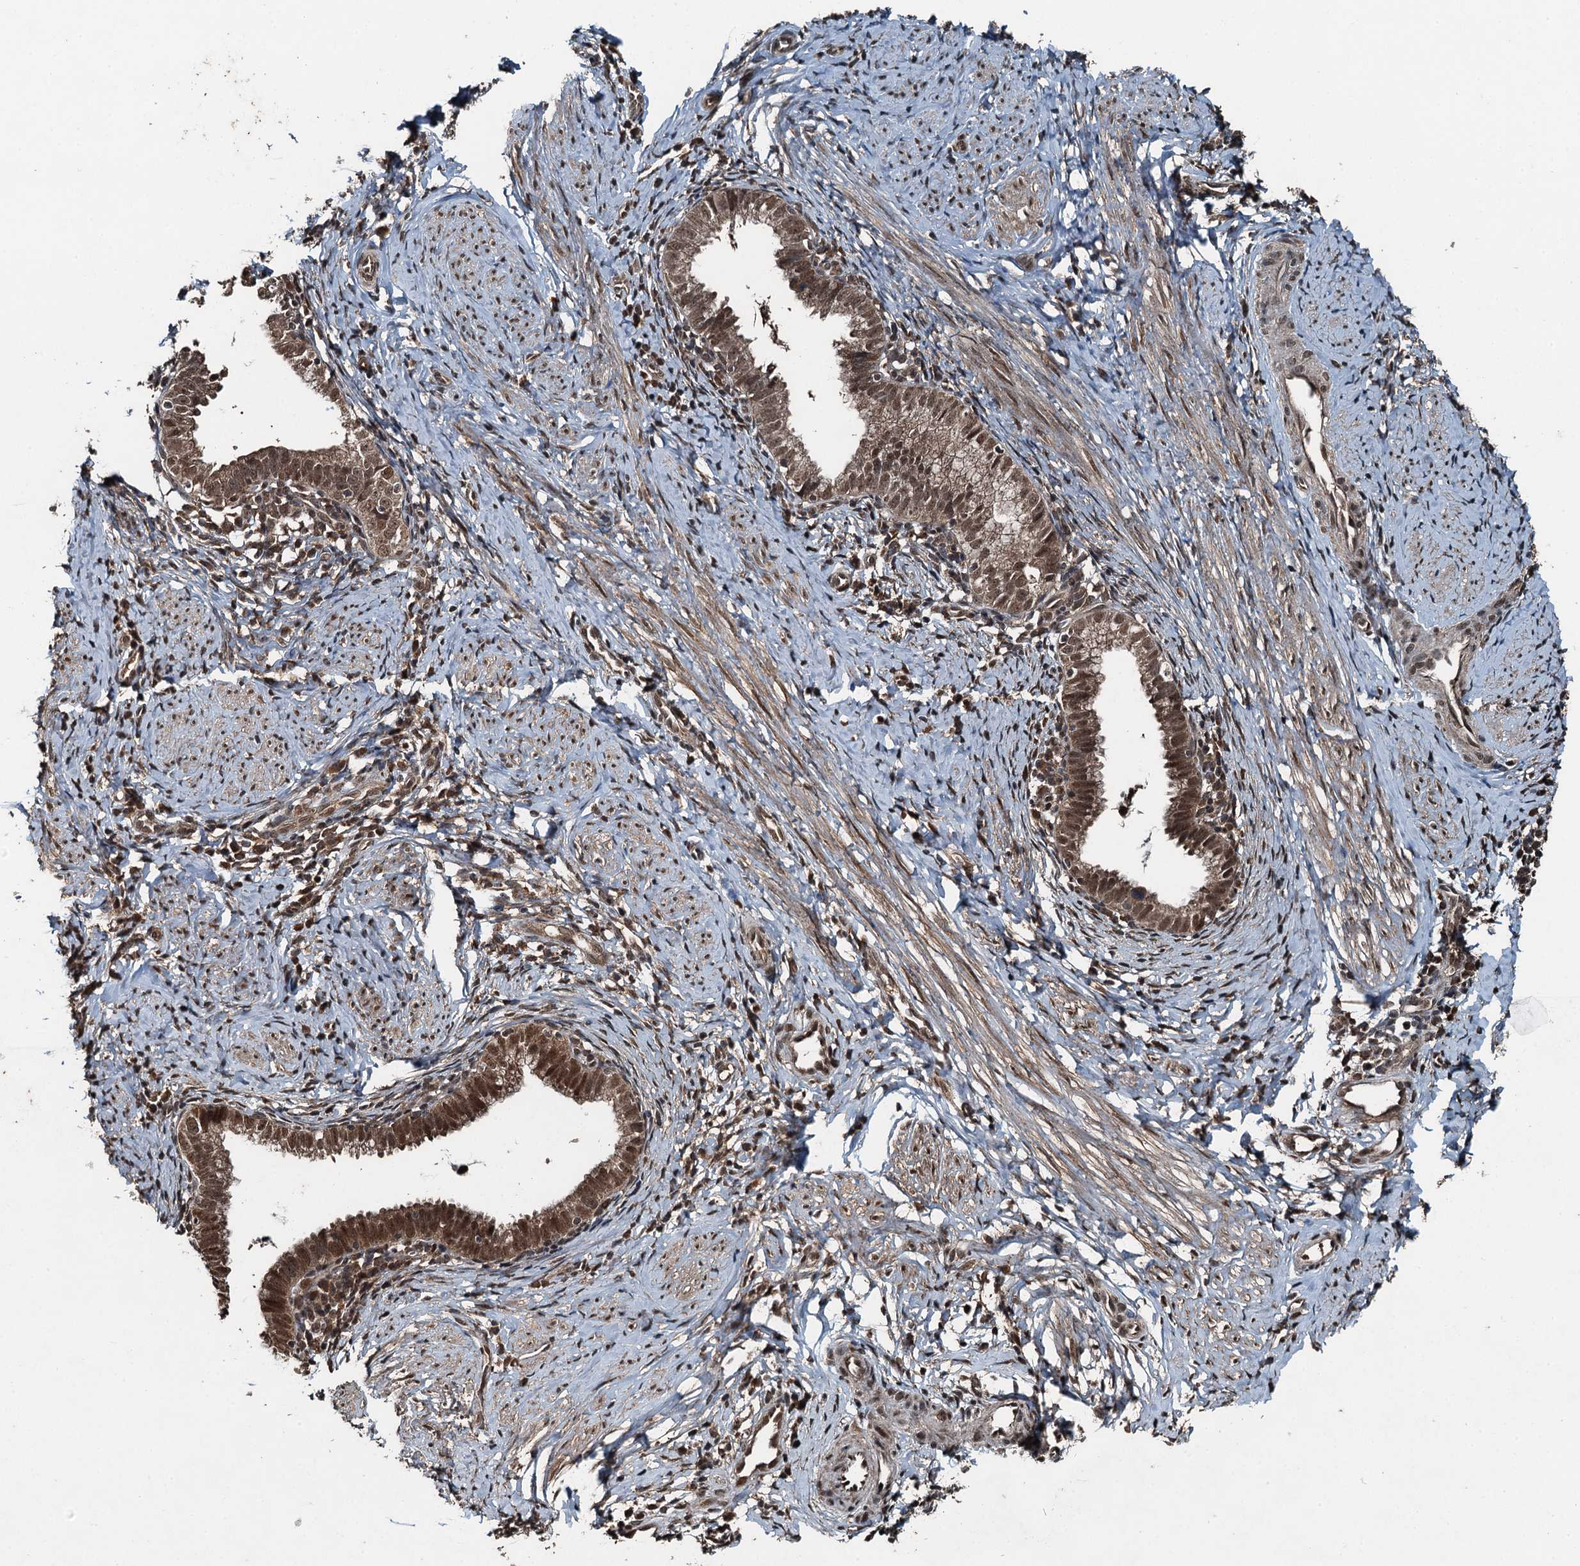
{"staining": {"intensity": "moderate", "quantity": ">75%", "location": "cytoplasmic/membranous,nuclear"}, "tissue": "cervical cancer", "cell_type": "Tumor cells", "image_type": "cancer", "snomed": [{"axis": "morphology", "description": "Adenocarcinoma, NOS"}, {"axis": "topography", "description": "Cervix"}], "caption": "IHC histopathology image of human cervical cancer stained for a protein (brown), which reveals medium levels of moderate cytoplasmic/membranous and nuclear staining in approximately >75% of tumor cells.", "gene": "UBXN6", "patient": {"sex": "female", "age": 36}}